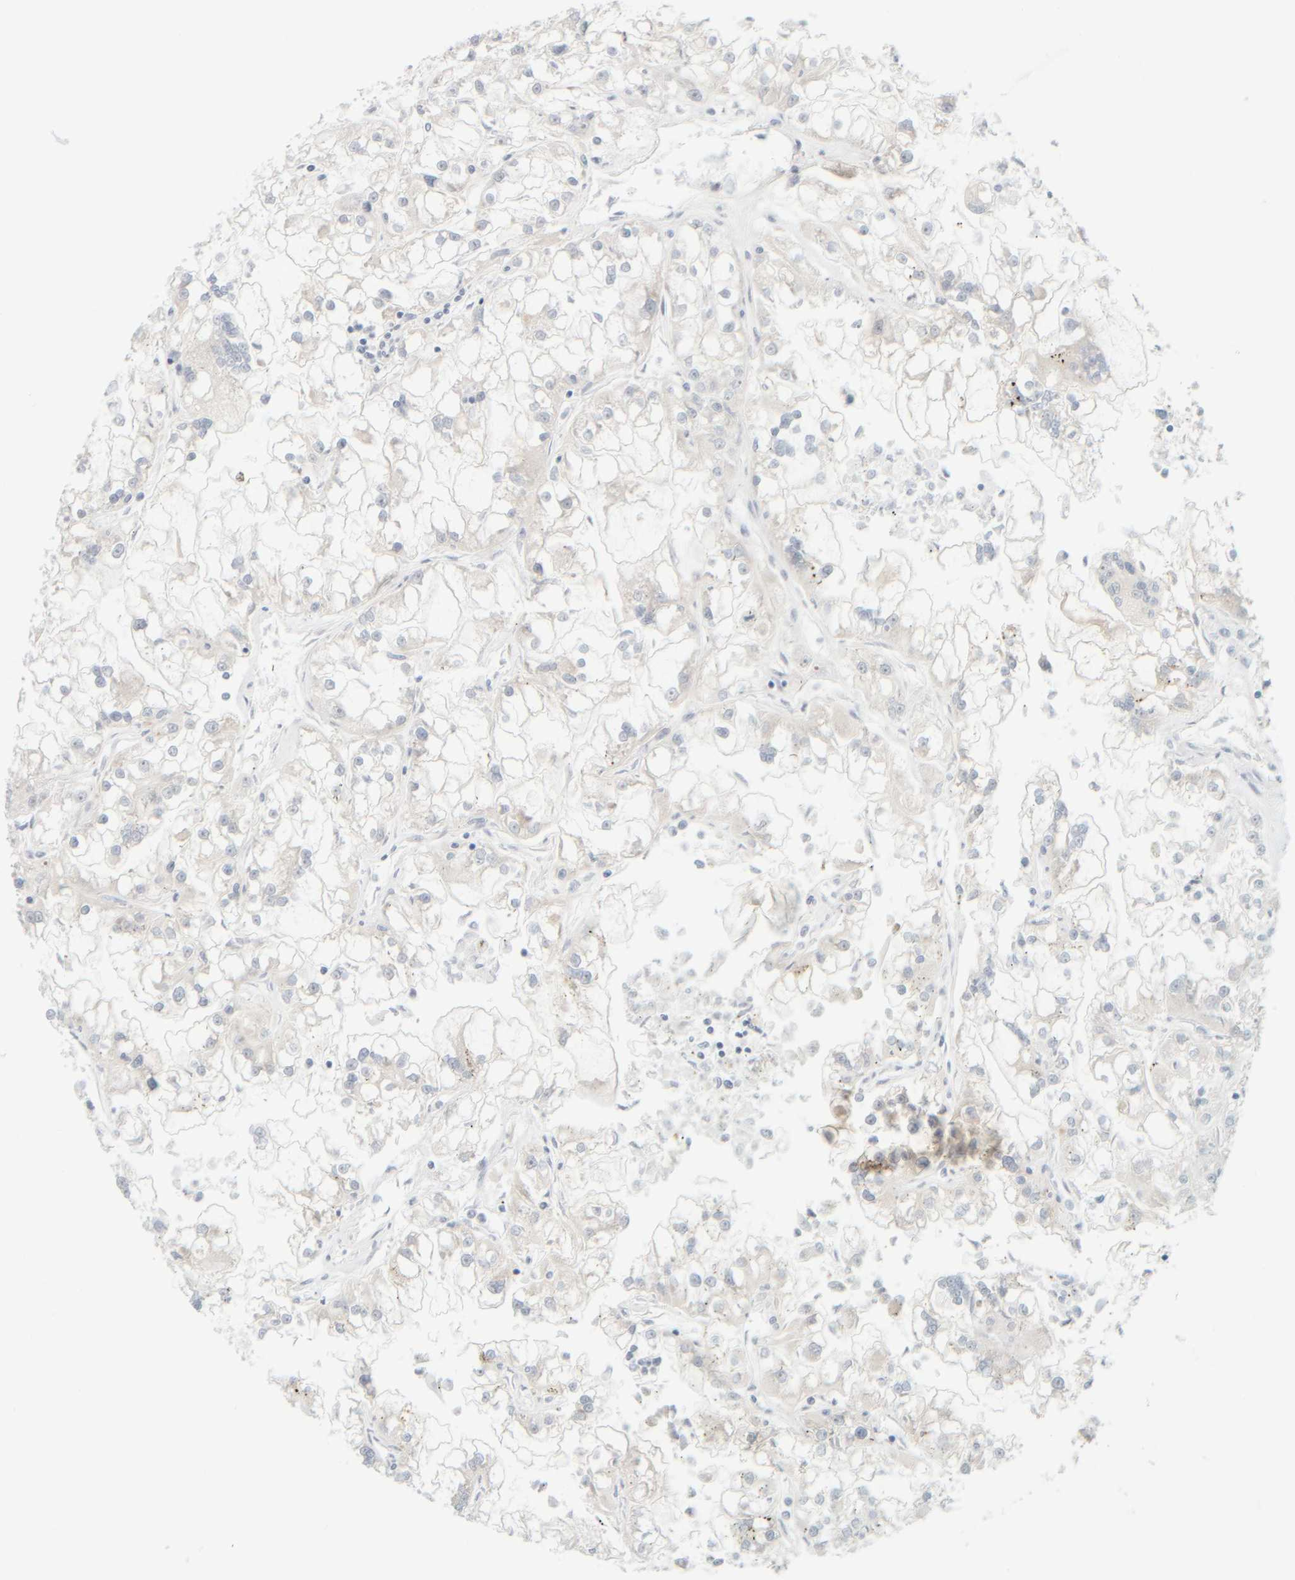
{"staining": {"intensity": "negative", "quantity": "none", "location": "none"}, "tissue": "renal cancer", "cell_type": "Tumor cells", "image_type": "cancer", "snomed": [{"axis": "morphology", "description": "Adenocarcinoma, NOS"}, {"axis": "topography", "description": "Kidney"}], "caption": "Tumor cells show no significant positivity in renal cancer.", "gene": "PTGES3L-AARSD1", "patient": {"sex": "female", "age": 52}}